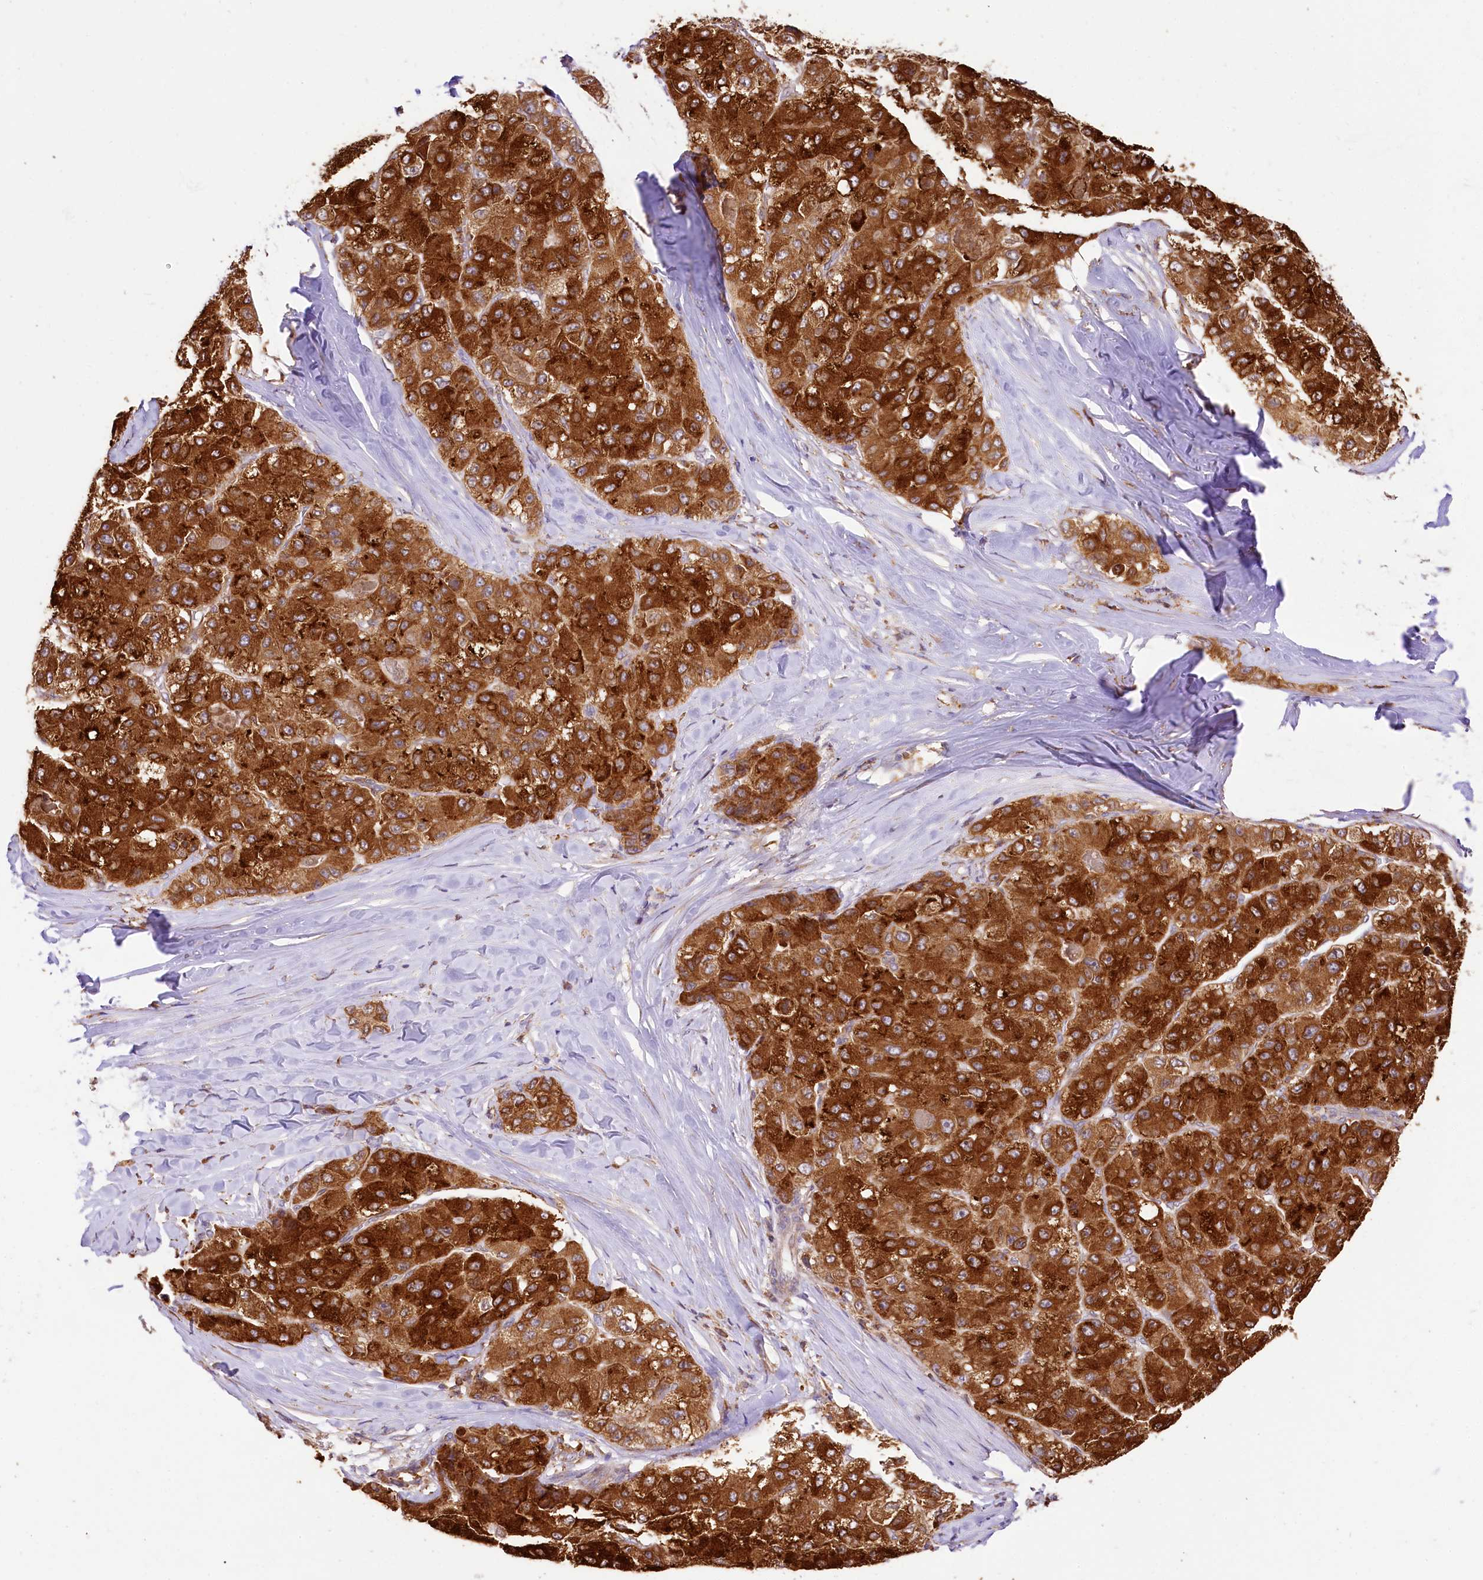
{"staining": {"intensity": "strong", "quantity": ">75%", "location": "cytoplasmic/membranous"}, "tissue": "liver cancer", "cell_type": "Tumor cells", "image_type": "cancer", "snomed": [{"axis": "morphology", "description": "Carcinoma, Hepatocellular, NOS"}, {"axis": "topography", "description": "Liver"}], "caption": "Immunohistochemical staining of human liver cancer shows high levels of strong cytoplasmic/membranous protein positivity in about >75% of tumor cells. The staining was performed using DAB (3,3'-diaminobenzidine) to visualize the protein expression in brown, while the nuclei were stained in blue with hematoxylin (Magnification: 20x).", "gene": "PPIP5K2", "patient": {"sex": "male", "age": 80}}